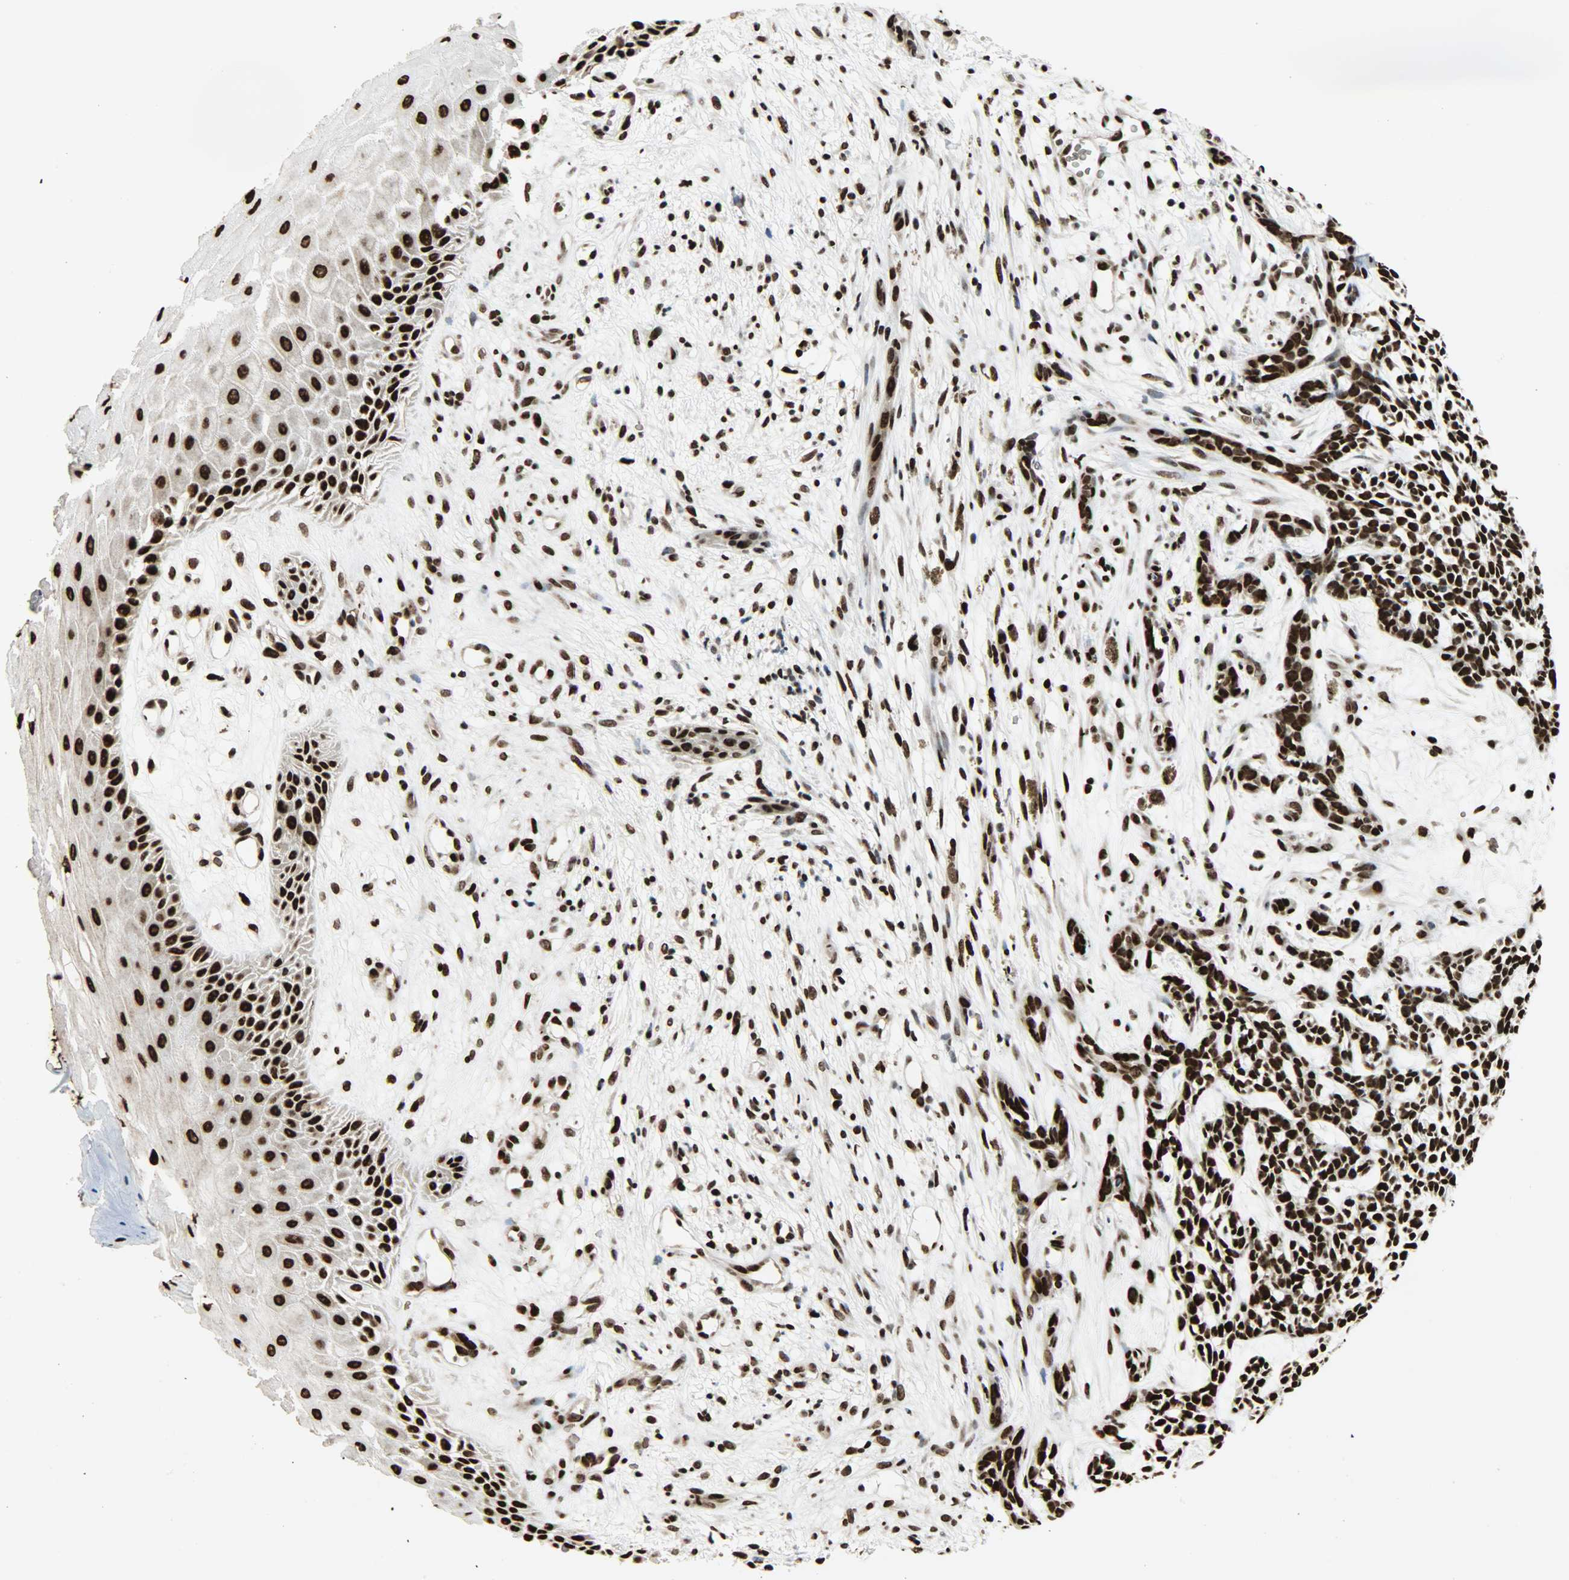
{"staining": {"intensity": "strong", "quantity": ">75%", "location": "nuclear"}, "tissue": "skin cancer", "cell_type": "Tumor cells", "image_type": "cancer", "snomed": [{"axis": "morphology", "description": "Basal cell carcinoma"}, {"axis": "topography", "description": "Skin"}], "caption": "Human basal cell carcinoma (skin) stained for a protein (brown) displays strong nuclear positive expression in approximately >75% of tumor cells.", "gene": "SNAI1", "patient": {"sex": "female", "age": 84}}